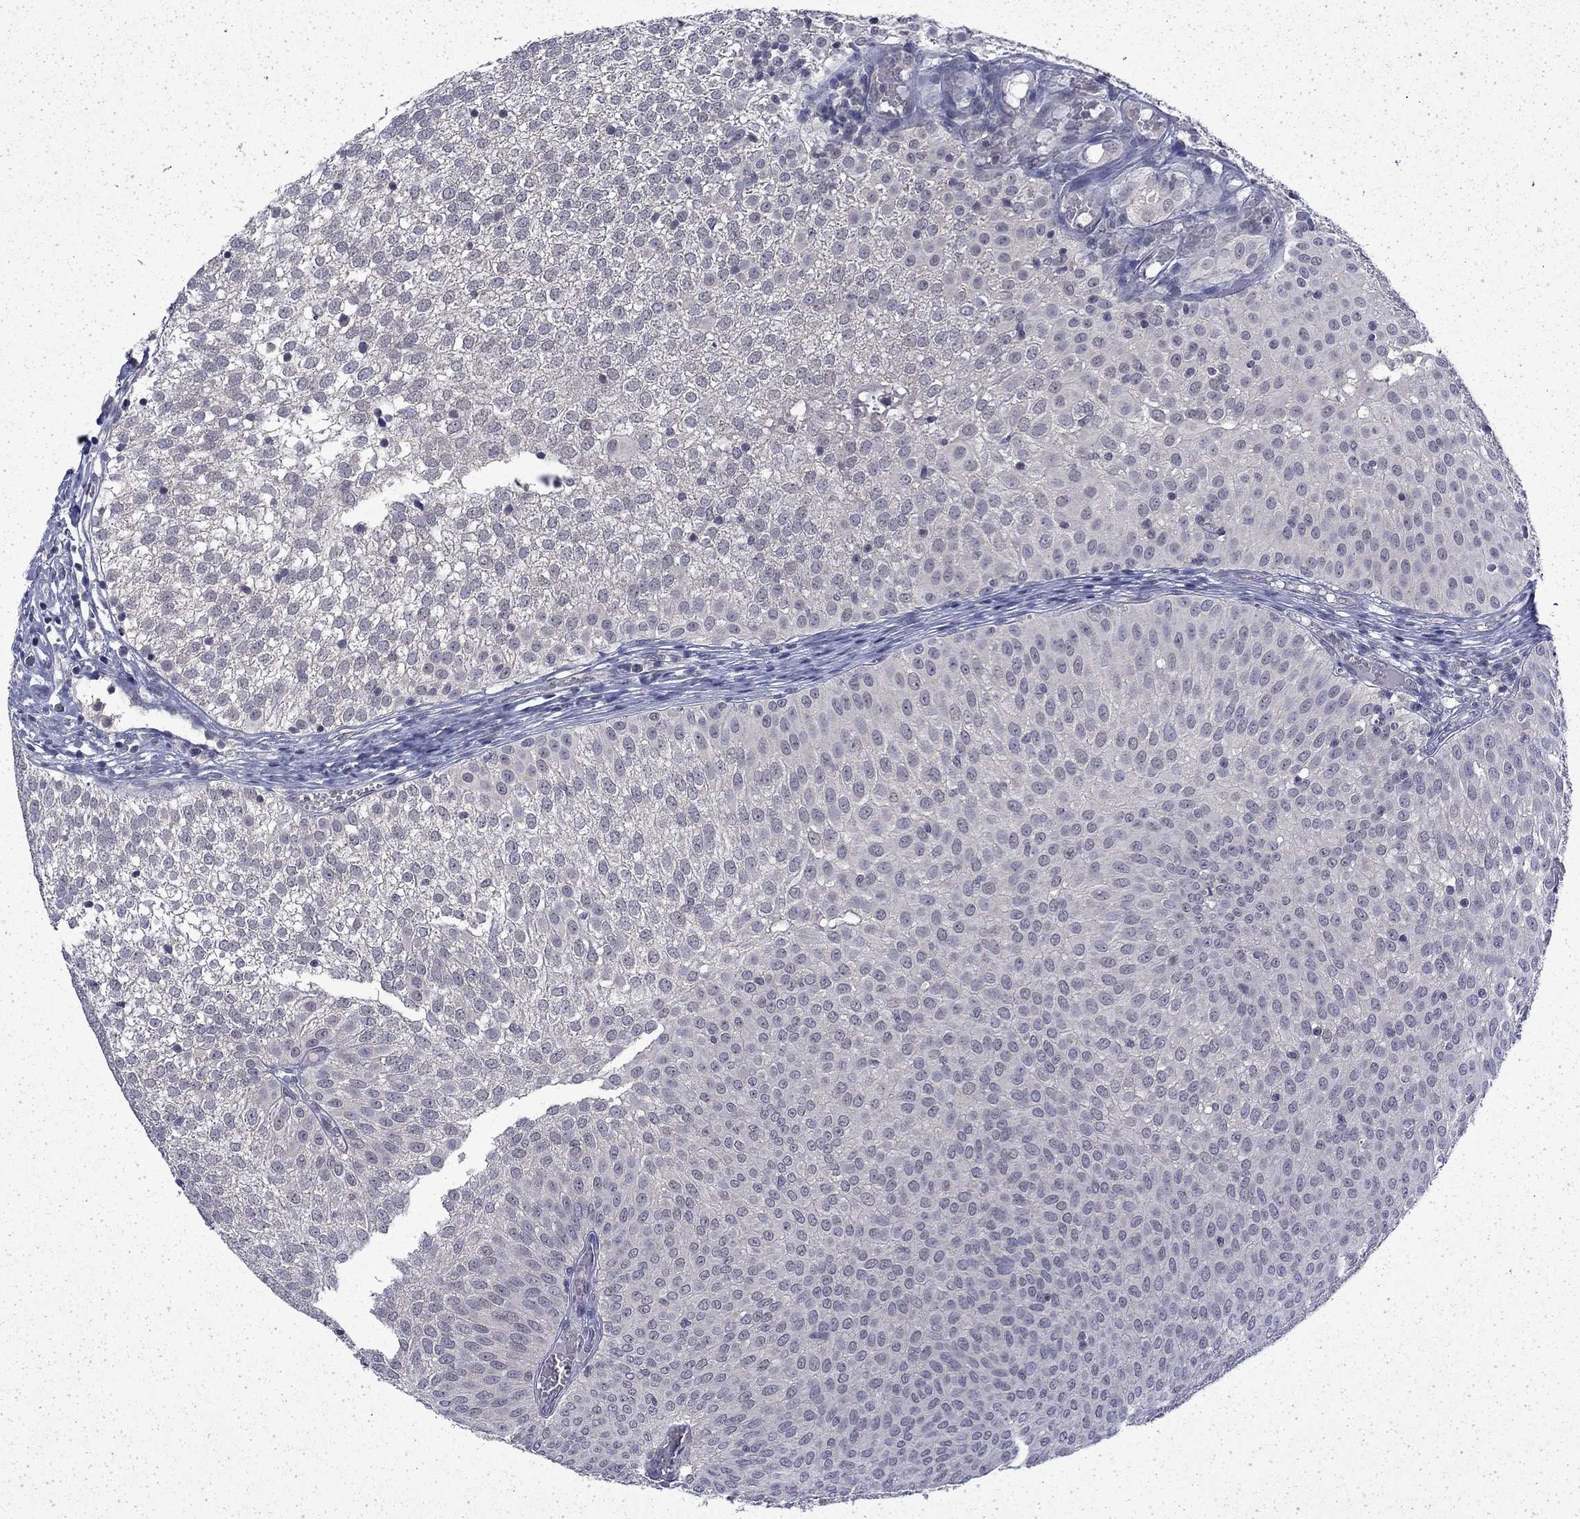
{"staining": {"intensity": "negative", "quantity": "none", "location": "none"}, "tissue": "urothelial cancer", "cell_type": "Tumor cells", "image_type": "cancer", "snomed": [{"axis": "morphology", "description": "Urothelial carcinoma, Low grade"}, {"axis": "topography", "description": "Urinary bladder"}], "caption": "Immunohistochemical staining of urothelial carcinoma (low-grade) exhibits no significant staining in tumor cells.", "gene": "CHAT", "patient": {"sex": "male", "age": 52}}